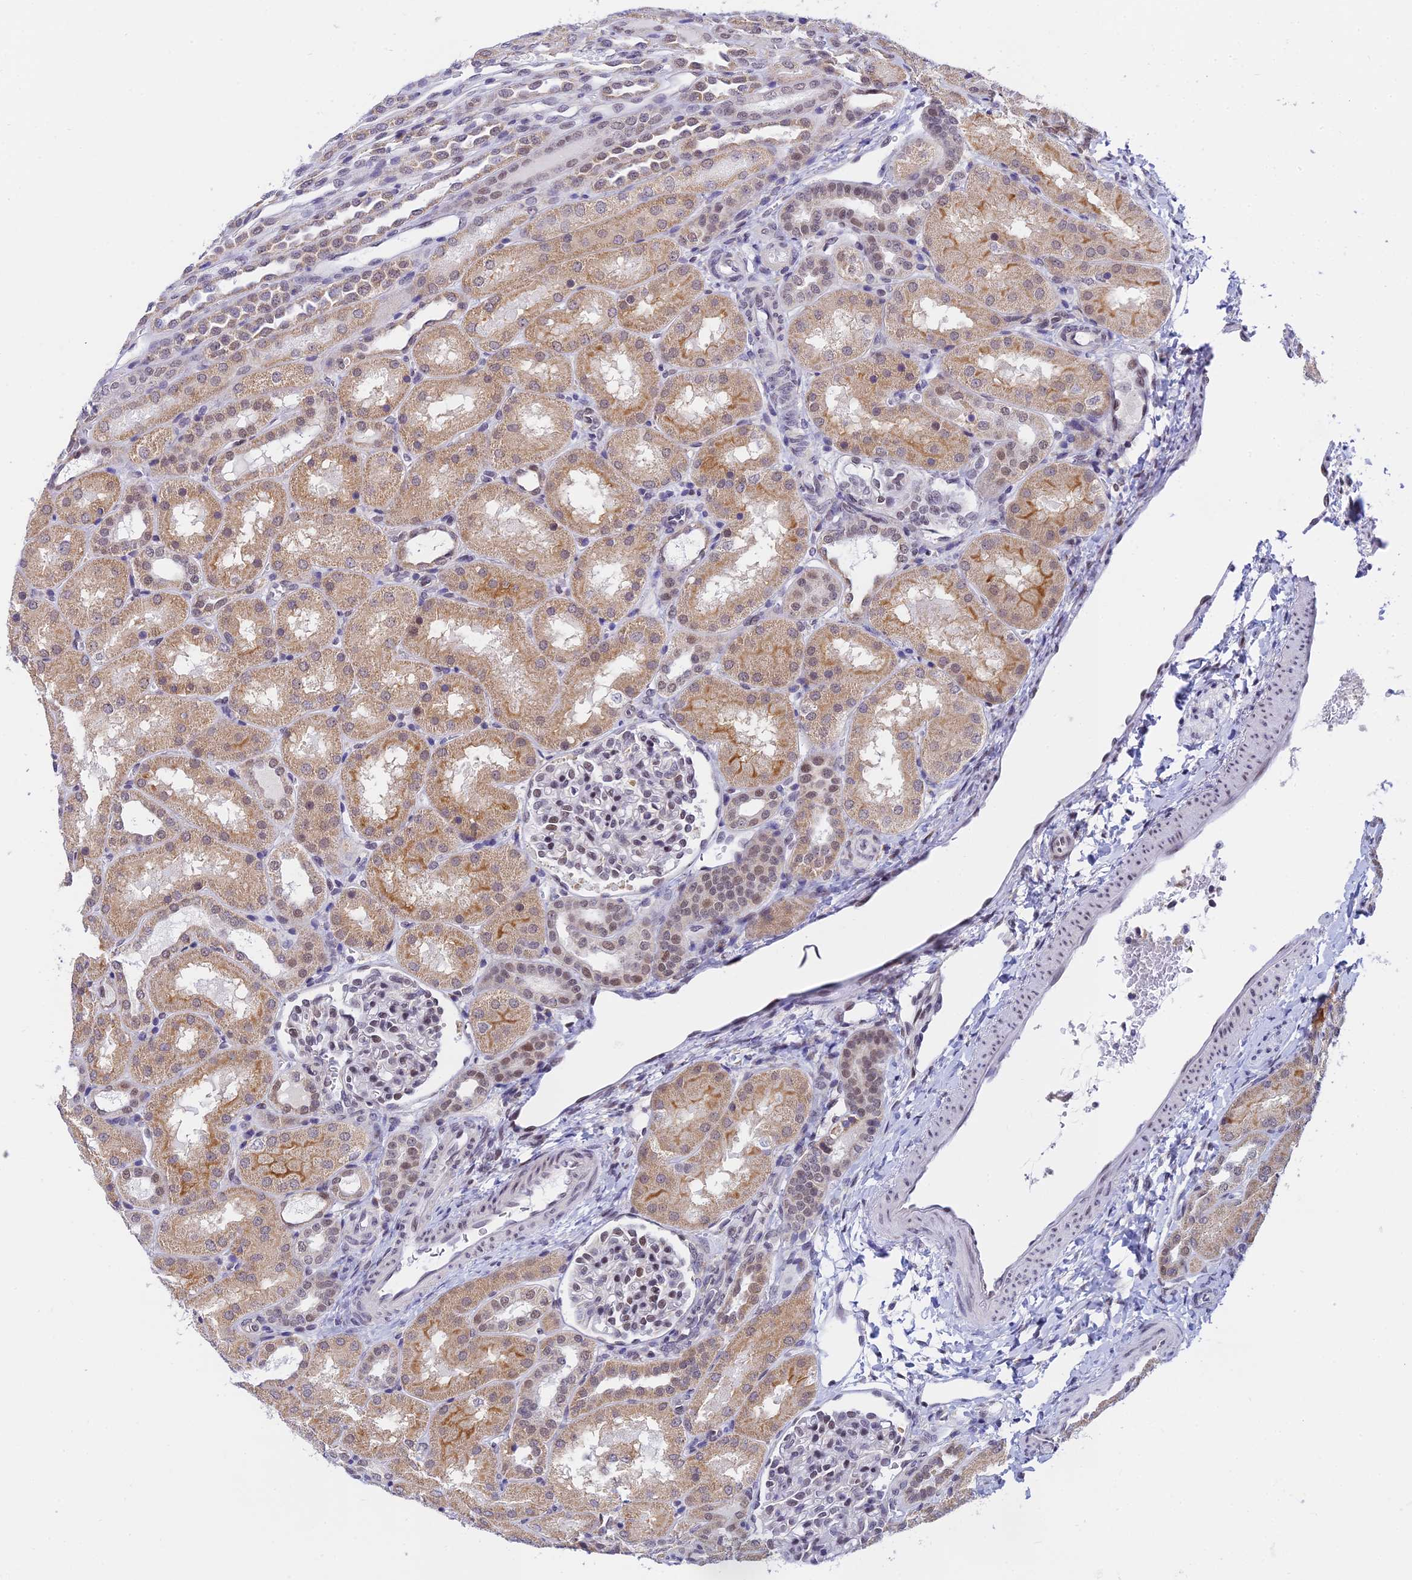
{"staining": {"intensity": "moderate", "quantity": "<25%", "location": "nuclear"}, "tissue": "kidney", "cell_type": "Cells in glomeruli", "image_type": "normal", "snomed": [{"axis": "morphology", "description": "Normal tissue, NOS"}, {"axis": "topography", "description": "Kidney"}], "caption": "Protein expression analysis of unremarkable human kidney reveals moderate nuclear expression in about <25% of cells in glomeruli.", "gene": "C2orf49", "patient": {"sex": "male", "age": 1}}